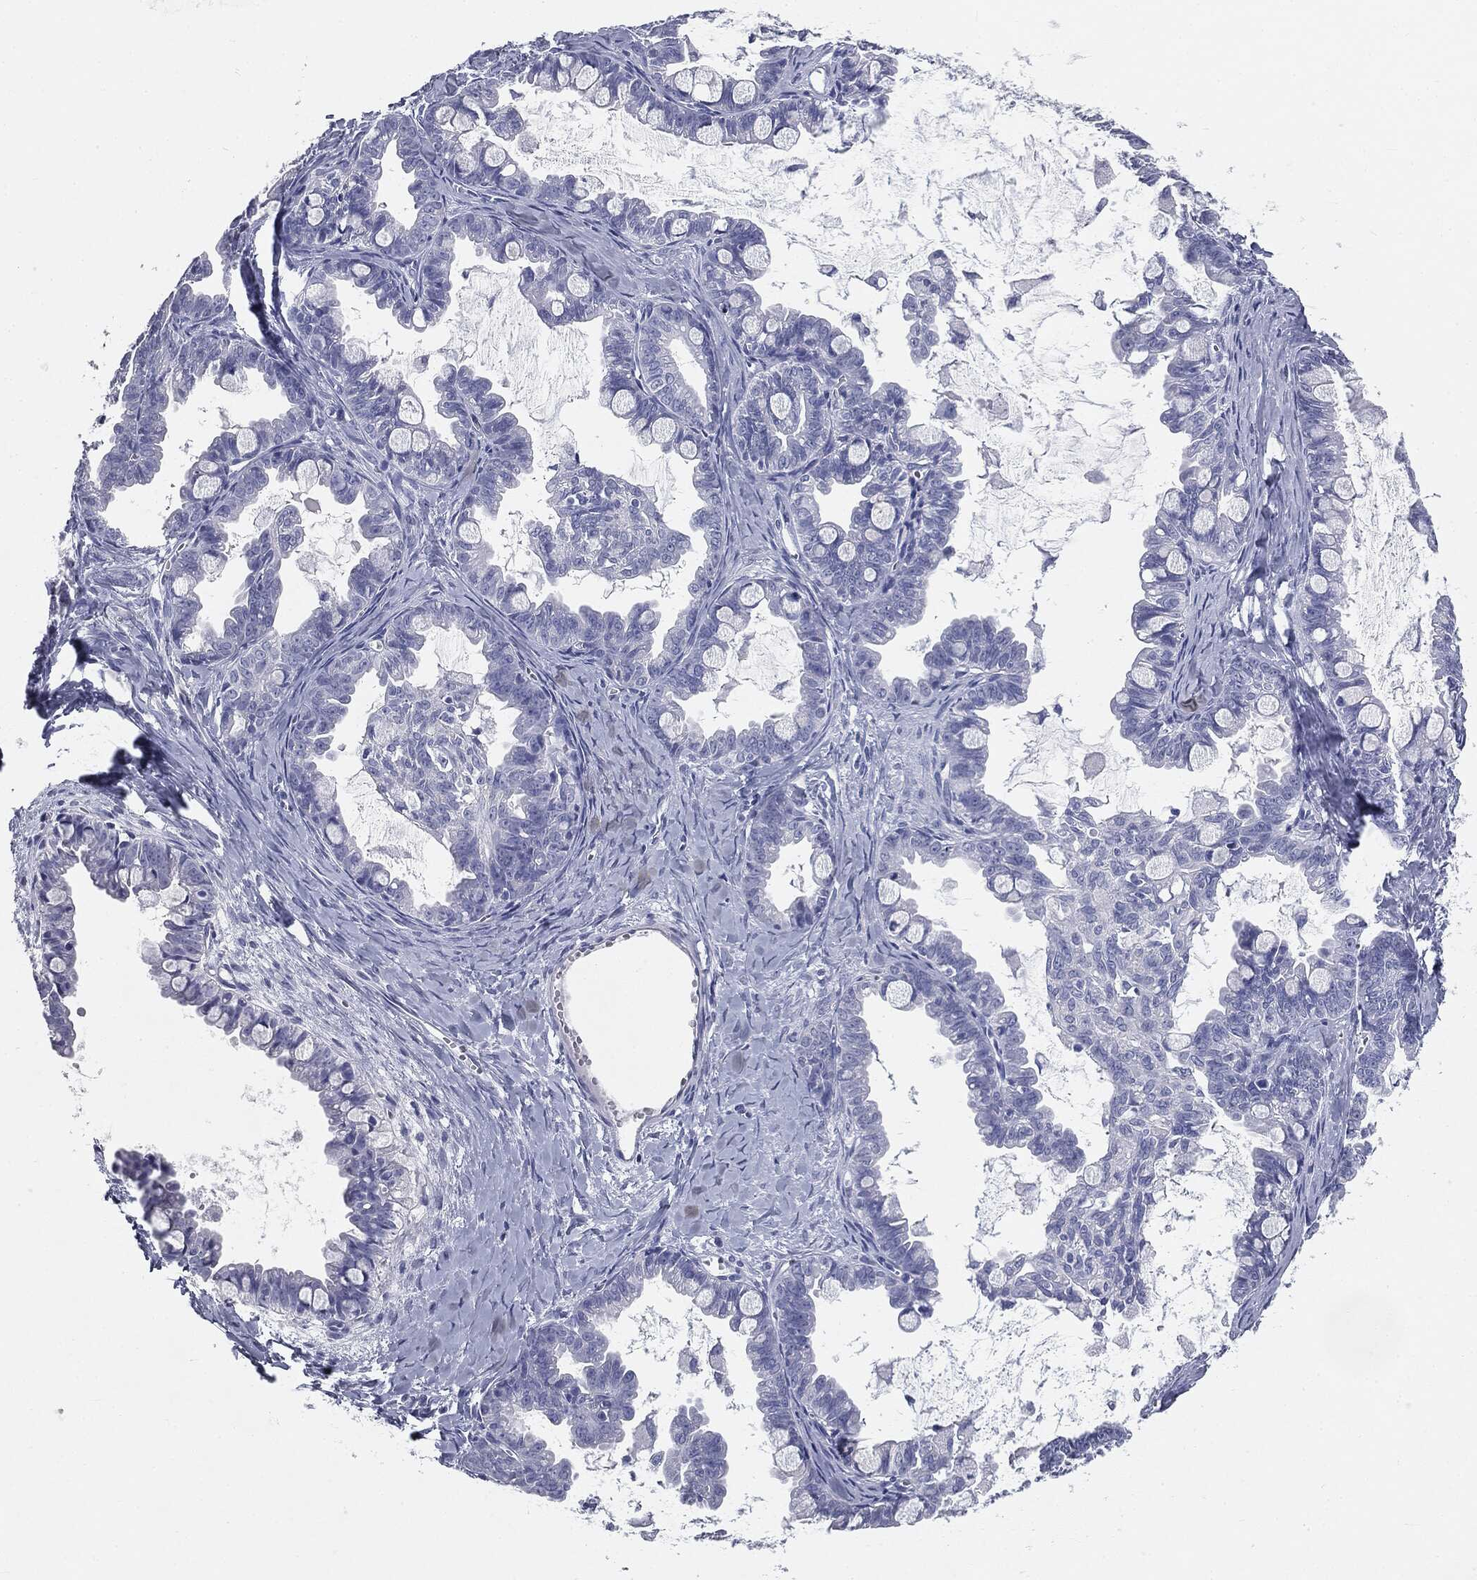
{"staining": {"intensity": "negative", "quantity": "none", "location": "none"}, "tissue": "ovarian cancer", "cell_type": "Tumor cells", "image_type": "cancer", "snomed": [{"axis": "morphology", "description": "Cystadenocarcinoma, mucinous, NOS"}, {"axis": "topography", "description": "Ovary"}], "caption": "The micrograph shows no staining of tumor cells in ovarian cancer. (Immunohistochemistry, brightfield microscopy, high magnification).", "gene": "CUZD1", "patient": {"sex": "female", "age": 63}}